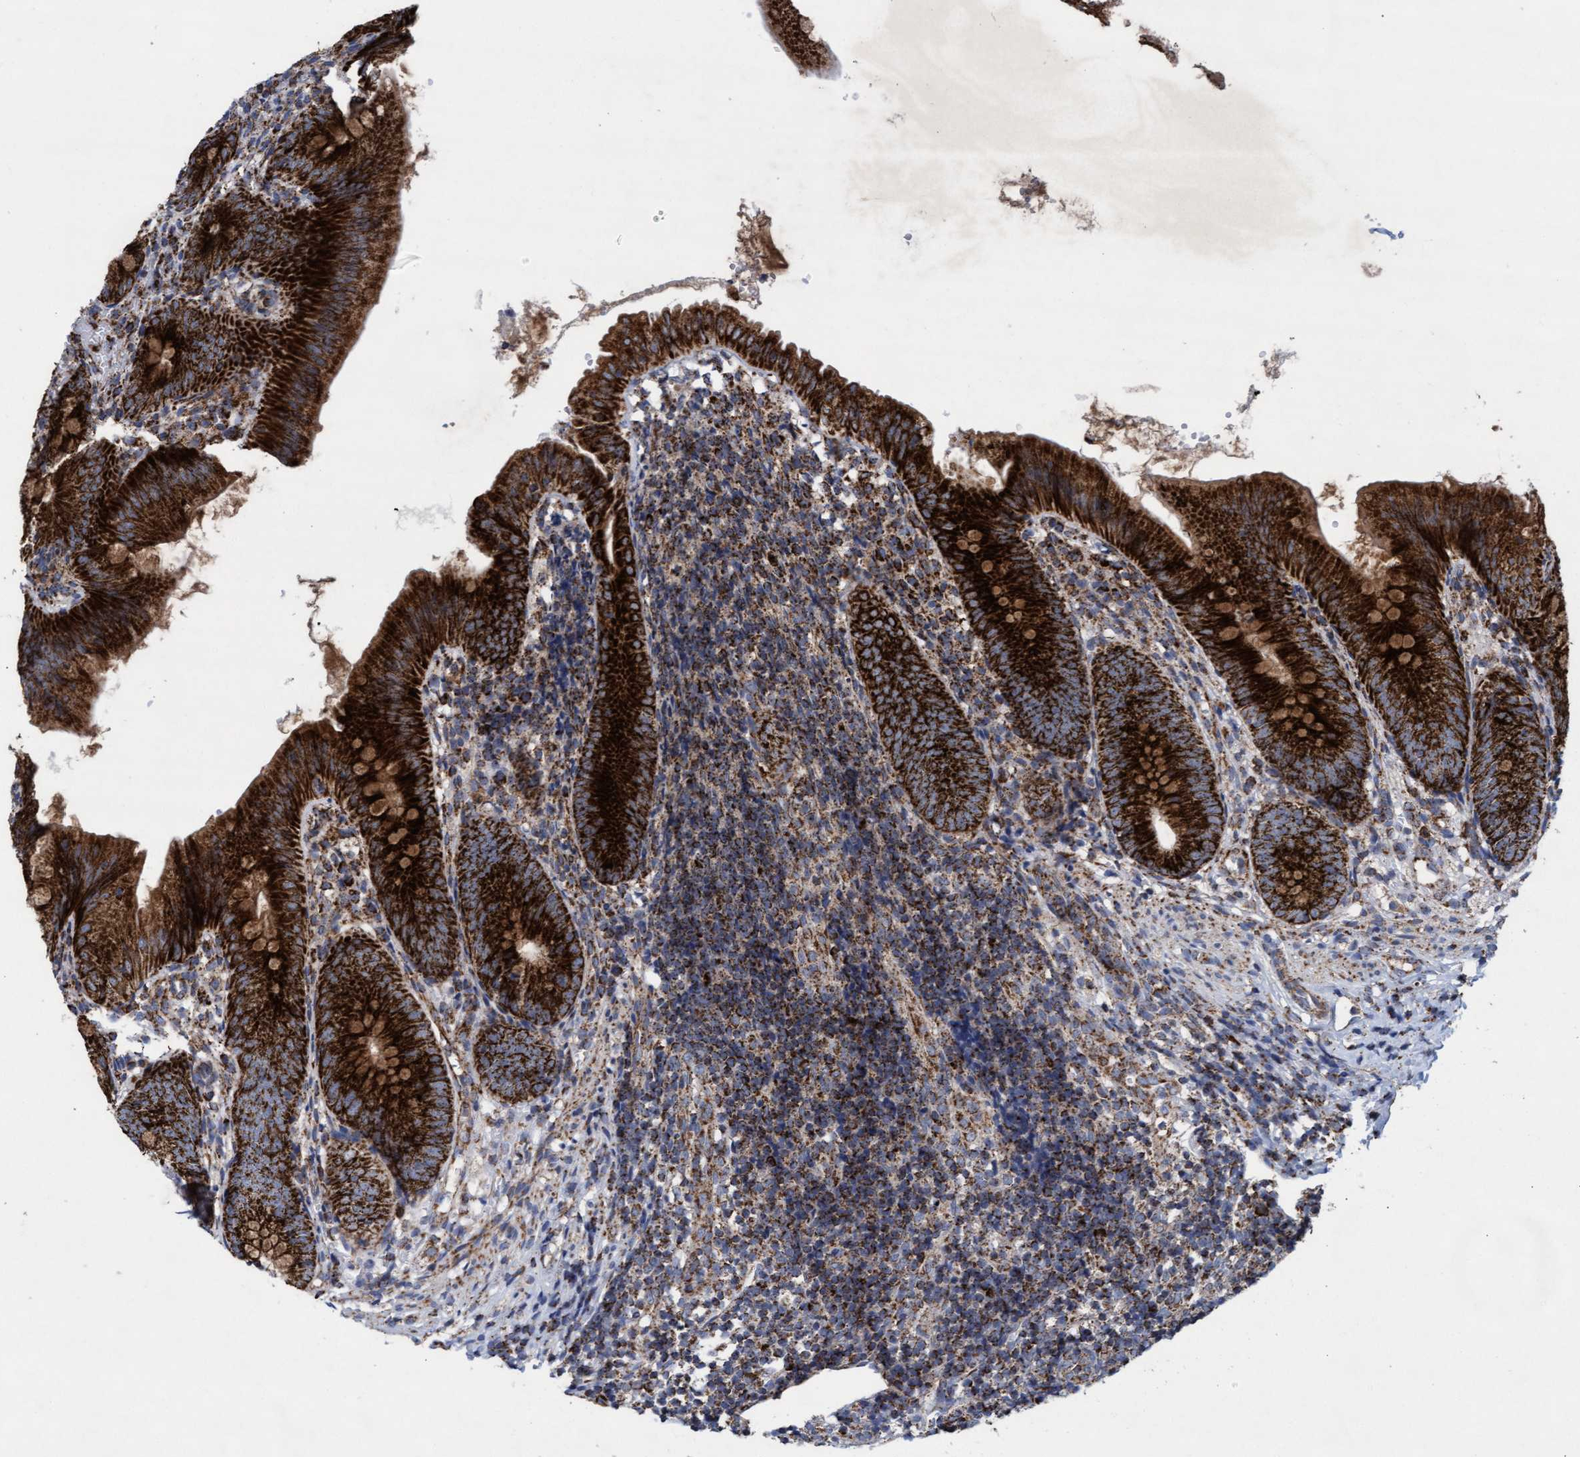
{"staining": {"intensity": "strong", "quantity": ">75%", "location": "cytoplasmic/membranous"}, "tissue": "appendix", "cell_type": "Glandular cells", "image_type": "normal", "snomed": [{"axis": "morphology", "description": "Normal tissue, NOS"}, {"axis": "topography", "description": "Appendix"}], "caption": "Glandular cells demonstrate high levels of strong cytoplasmic/membranous expression in about >75% of cells in benign appendix. (IHC, brightfield microscopy, high magnification).", "gene": "MRPL38", "patient": {"sex": "male", "age": 1}}